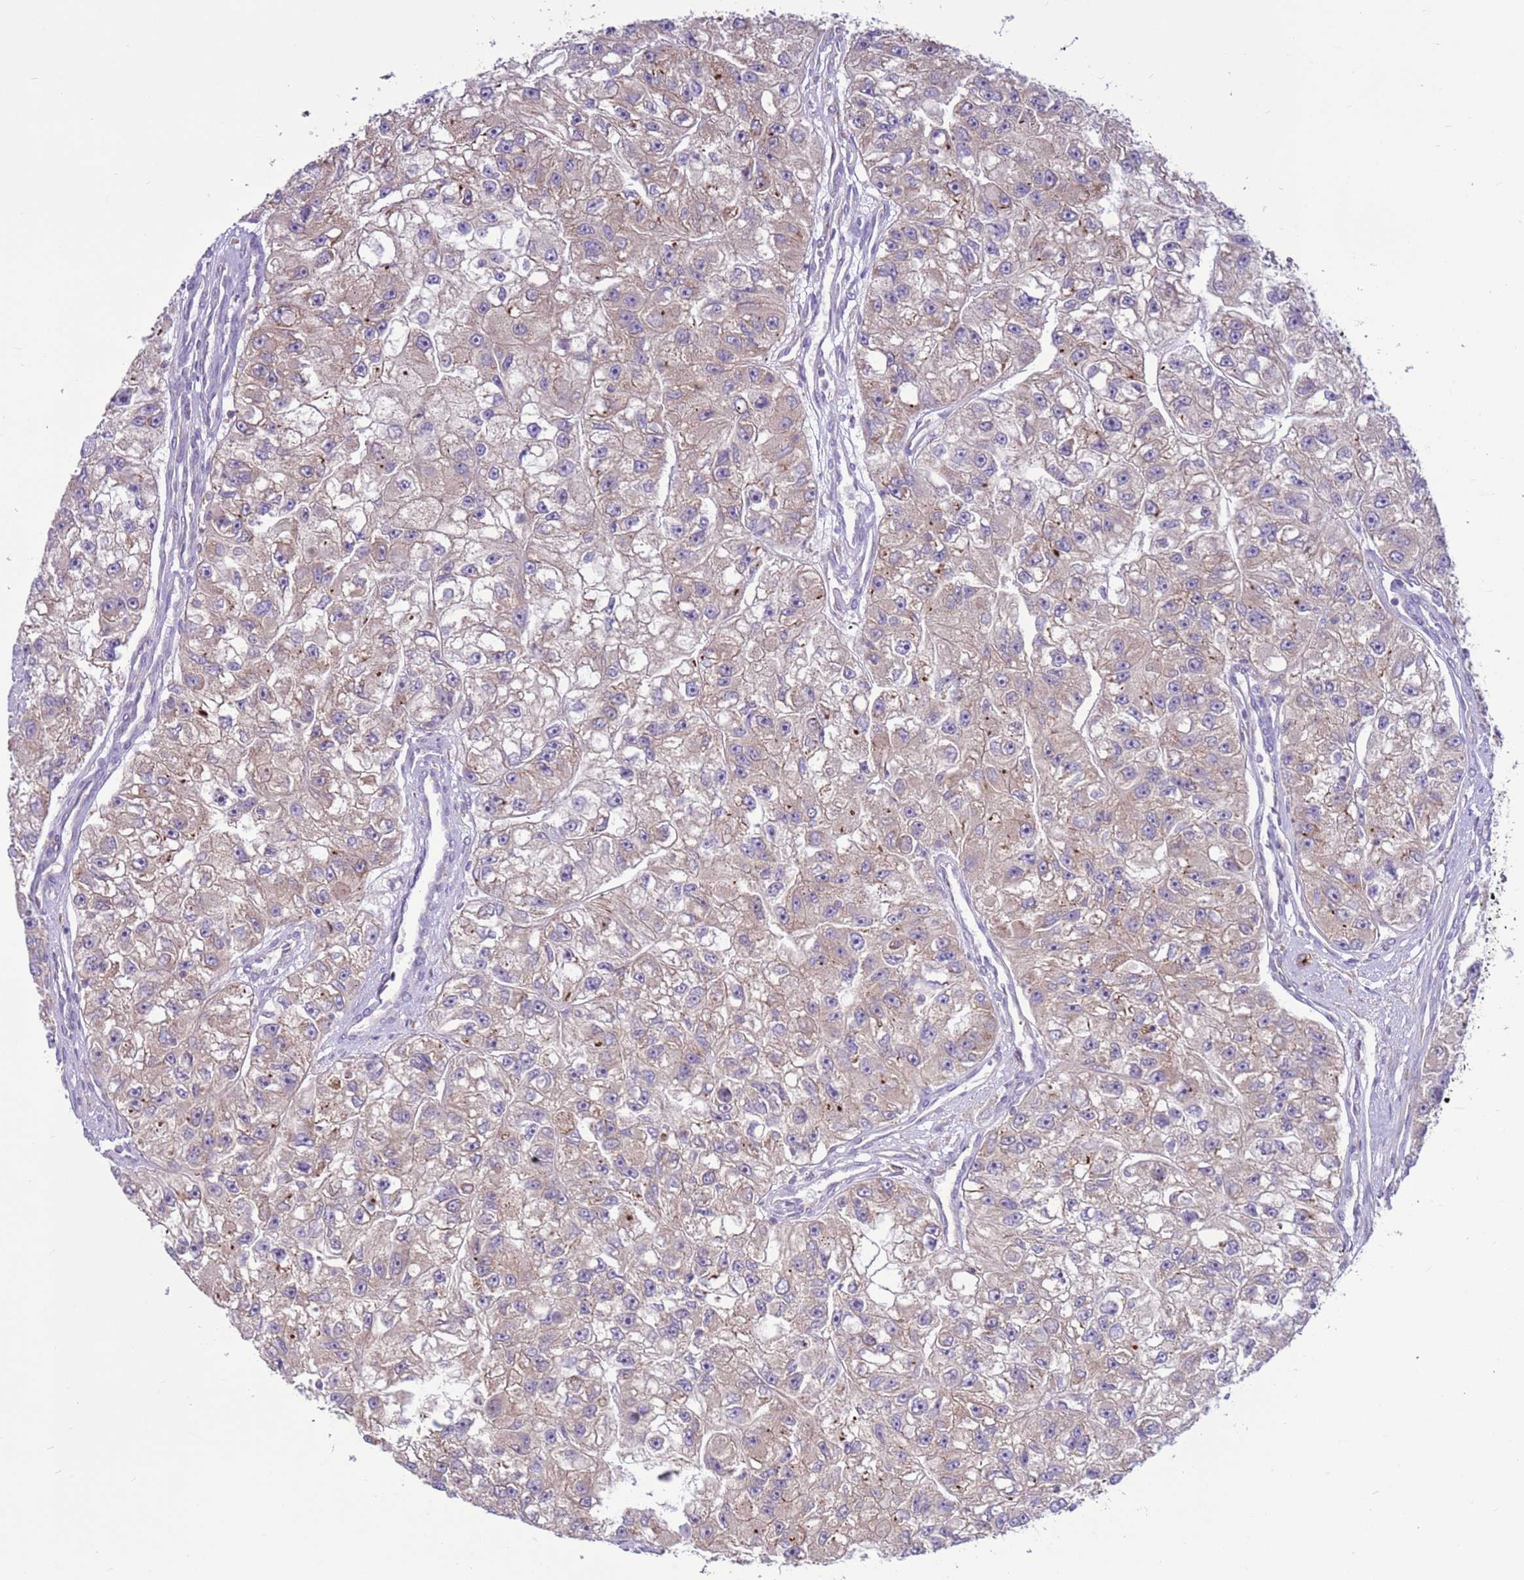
{"staining": {"intensity": "weak", "quantity": "<25%", "location": "cytoplasmic/membranous"}, "tissue": "renal cancer", "cell_type": "Tumor cells", "image_type": "cancer", "snomed": [{"axis": "morphology", "description": "Adenocarcinoma, NOS"}, {"axis": "topography", "description": "Kidney"}], "caption": "A photomicrograph of renal cancer (adenocarcinoma) stained for a protein displays no brown staining in tumor cells.", "gene": "DDX19B", "patient": {"sex": "male", "age": 63}}